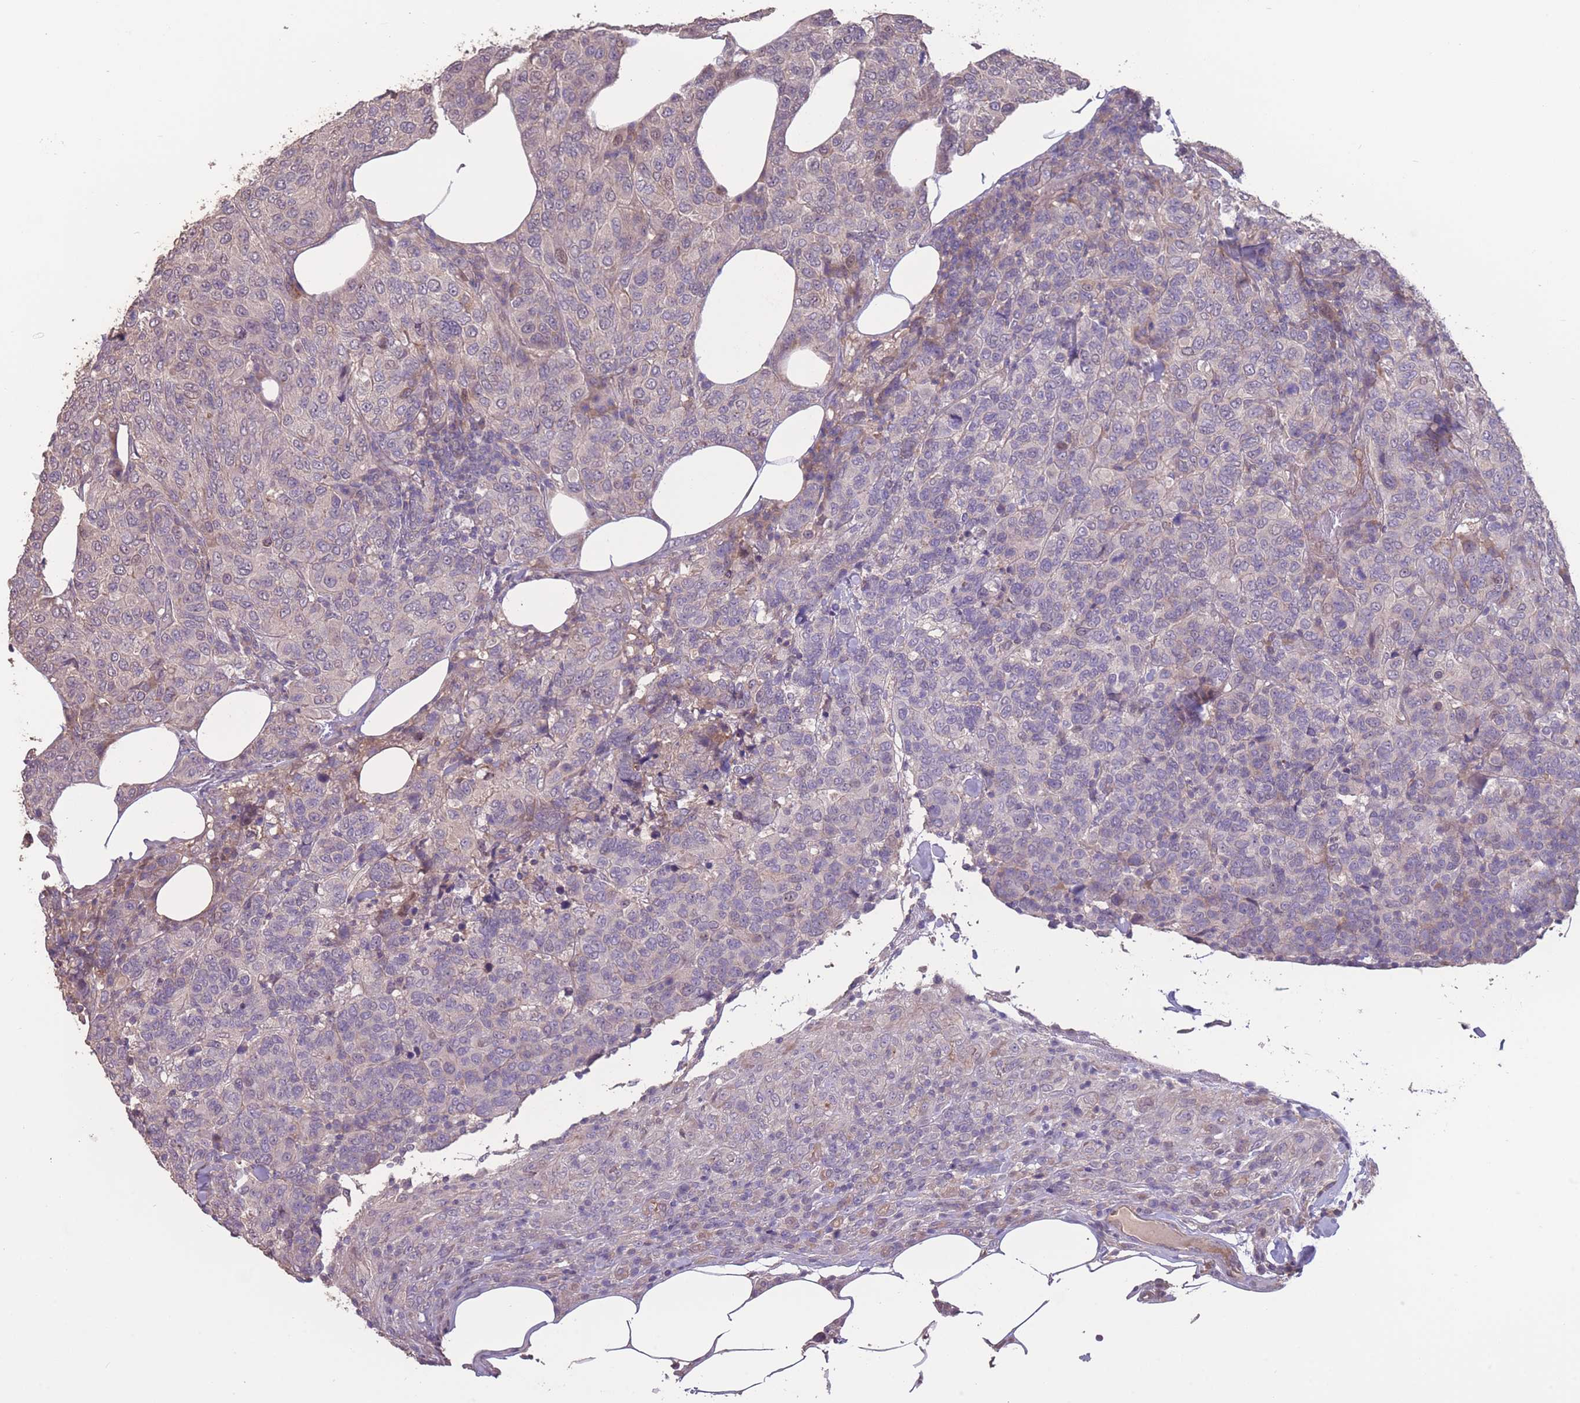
{"staining": {"intensity": "negative", "quantity": "none", "location": "none"}, "tissue": "breast cancer", "cell_type": "Tumor cells", "image_type": "cancer", "snomed": [{"axis": "morphology", "description": "Duct carcinoma"}, {"axis": "topography", "description": "Breast"}], "caption": "Breast intraductal carcinoma was stained to show a protein in brown. There is no significant staining in tumor cells. (Brightfield microscopy of DAB (3,3'-diaminobenzidine) IHC at high magnification).", "gene": "RSPH10B", "patient": {"sex": "female", "age": 55}}